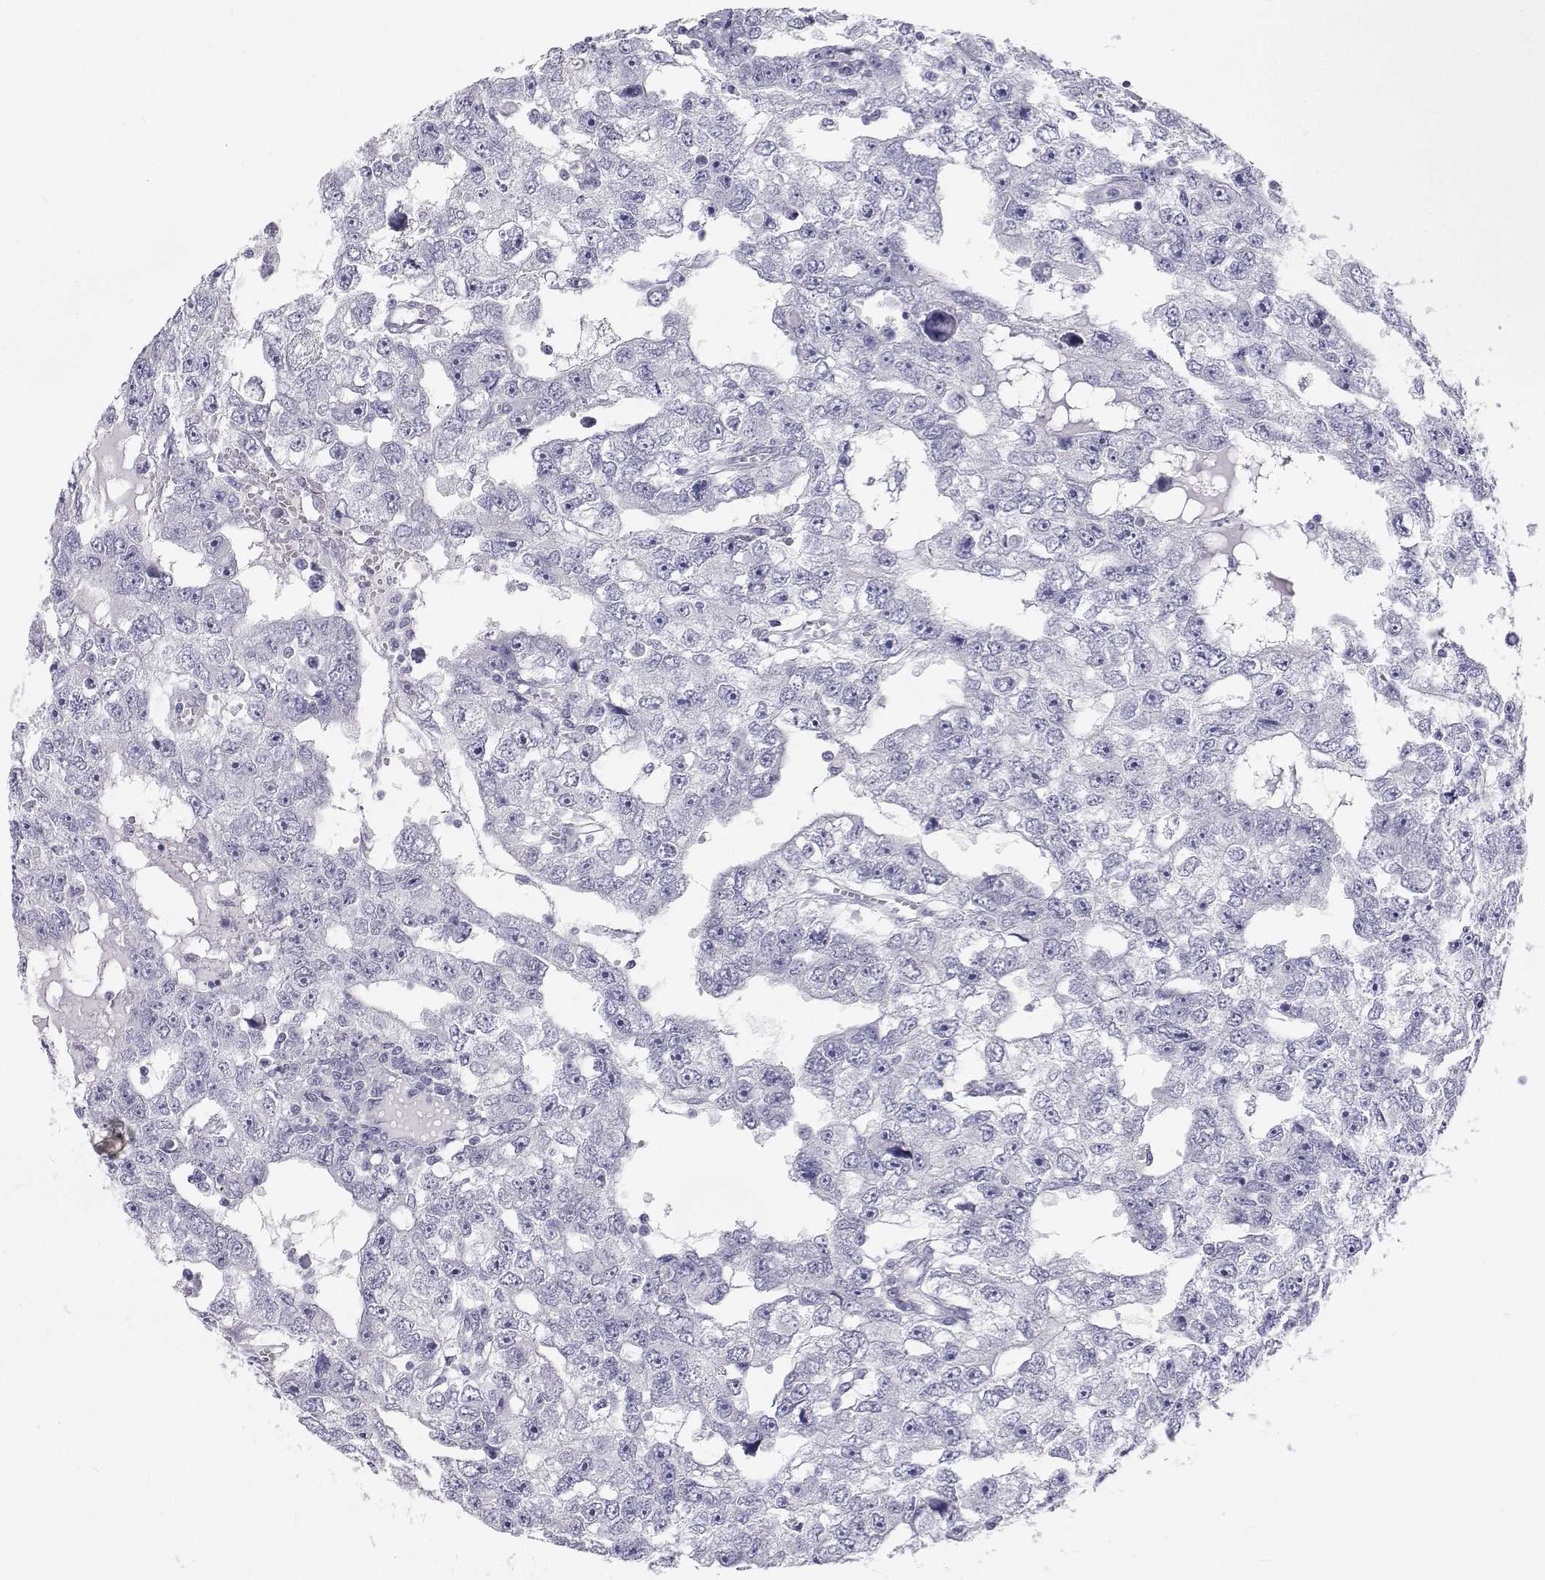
{"staining": {"intensity": "negative", "quantity": "none", "location": "none"}, "tissue": "testis cancer", "cell_type": "Tumor cells", "image_type": "cancer", "snomed": [{"axis": "morphology", "description": "Carcinoma, Embryonal, NOS"}, {"axis": "topography", "description": "Testis"}], "caption": "Embryonal carcinoma (testis) stained for a protein using immunohistochemistry reveals no positivity tumor cells.", "gene": "TTN", "patient": {"sex": "male", "age": 20}}